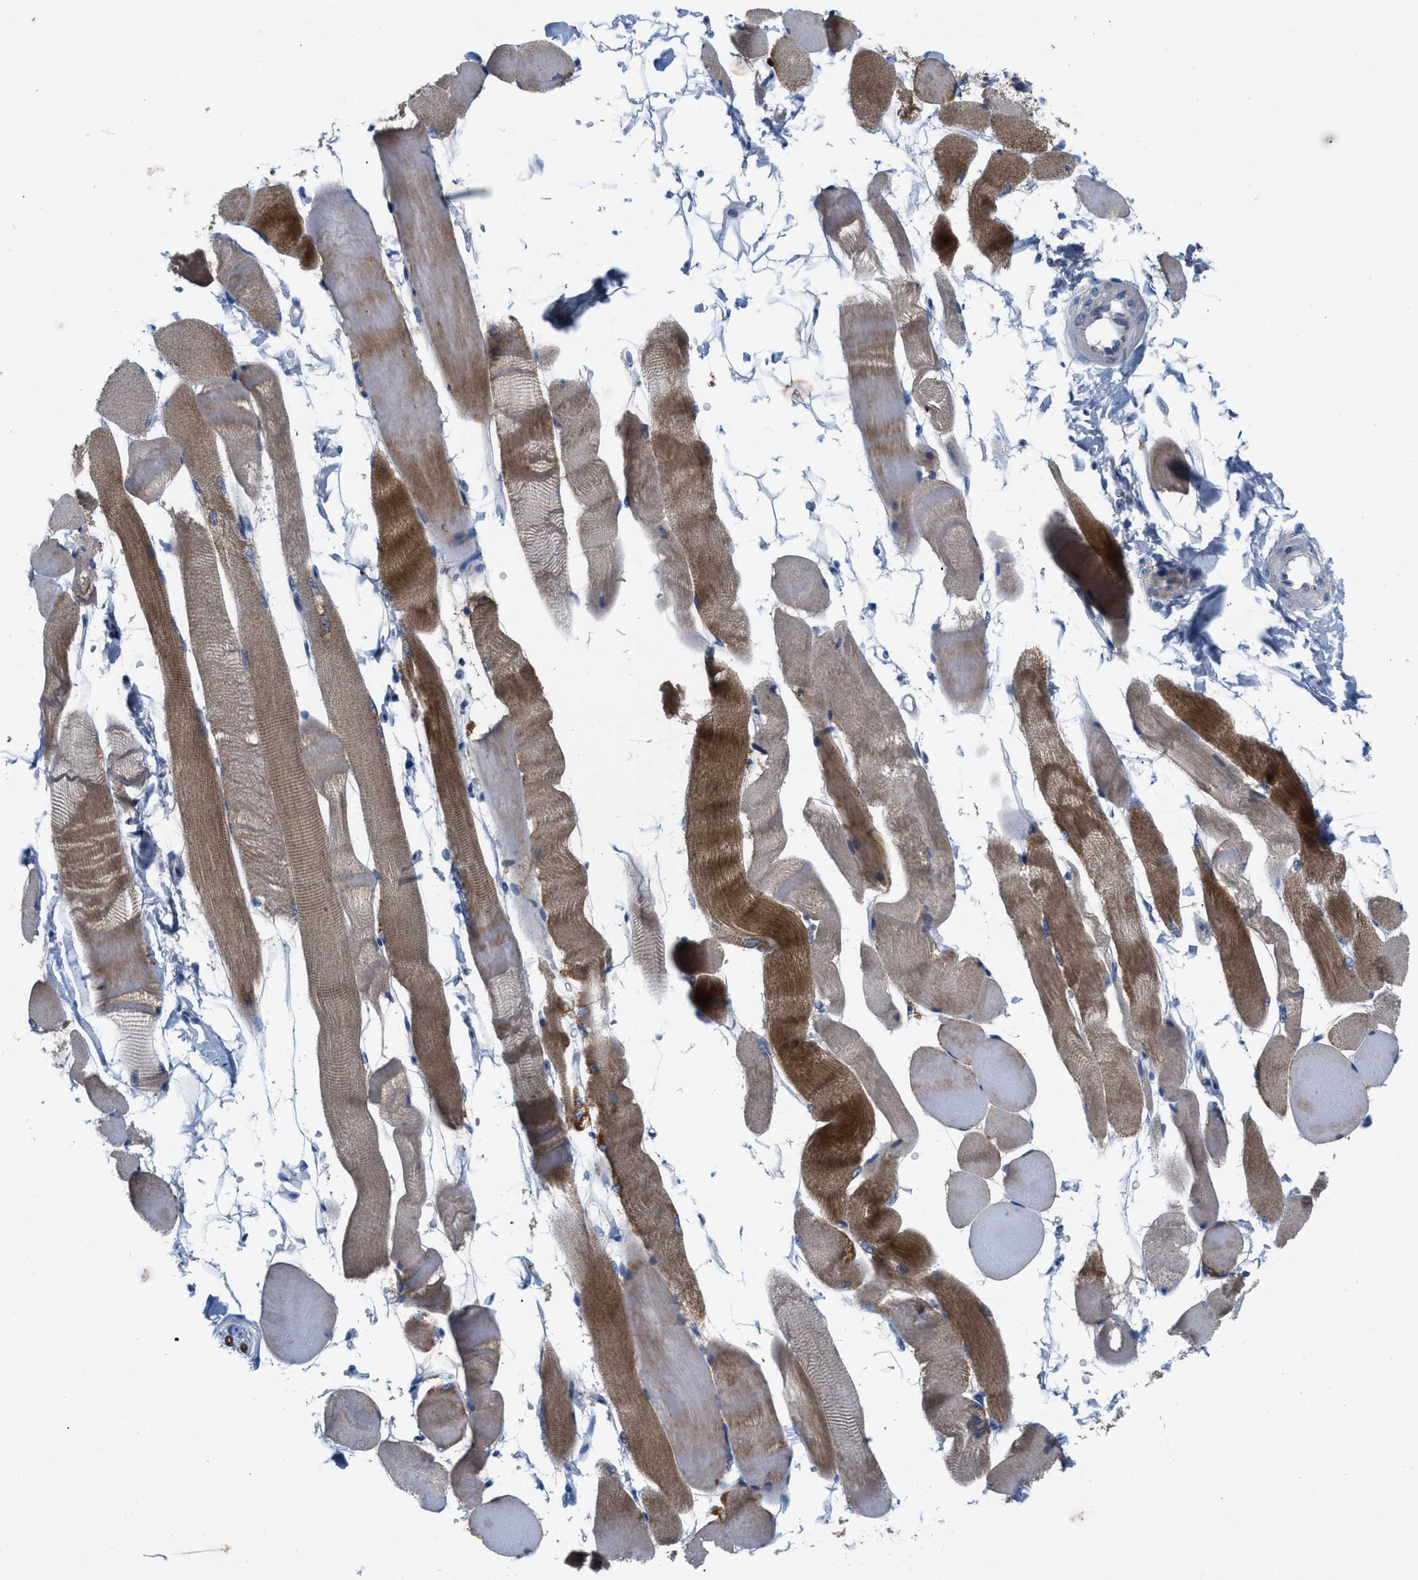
{"staining": {"intensity": "strong", "quantity": ">75%", "location": "cytoplasmic/membranous"}, "tissue": "skeletal muscle", "cell_type": "Myocytes", "image_type": "normal", "snomed": [{"axis": "morphology", "description": "Normal tissue, NOS"}, {"axis": "topography", "description": "Skeletal muscle"}, {"axis": "topography", "description": "Peripheral nerve tissue"}], "caption": "Immunohistochemical staining of unremarkable human skeletal muscle demonstrates strong cytoplasmic/membranous protein positivity in approximately >75% of myocytes.", "gene": "PLPPR5", "patient": {"sex": "female", "age": 84}}